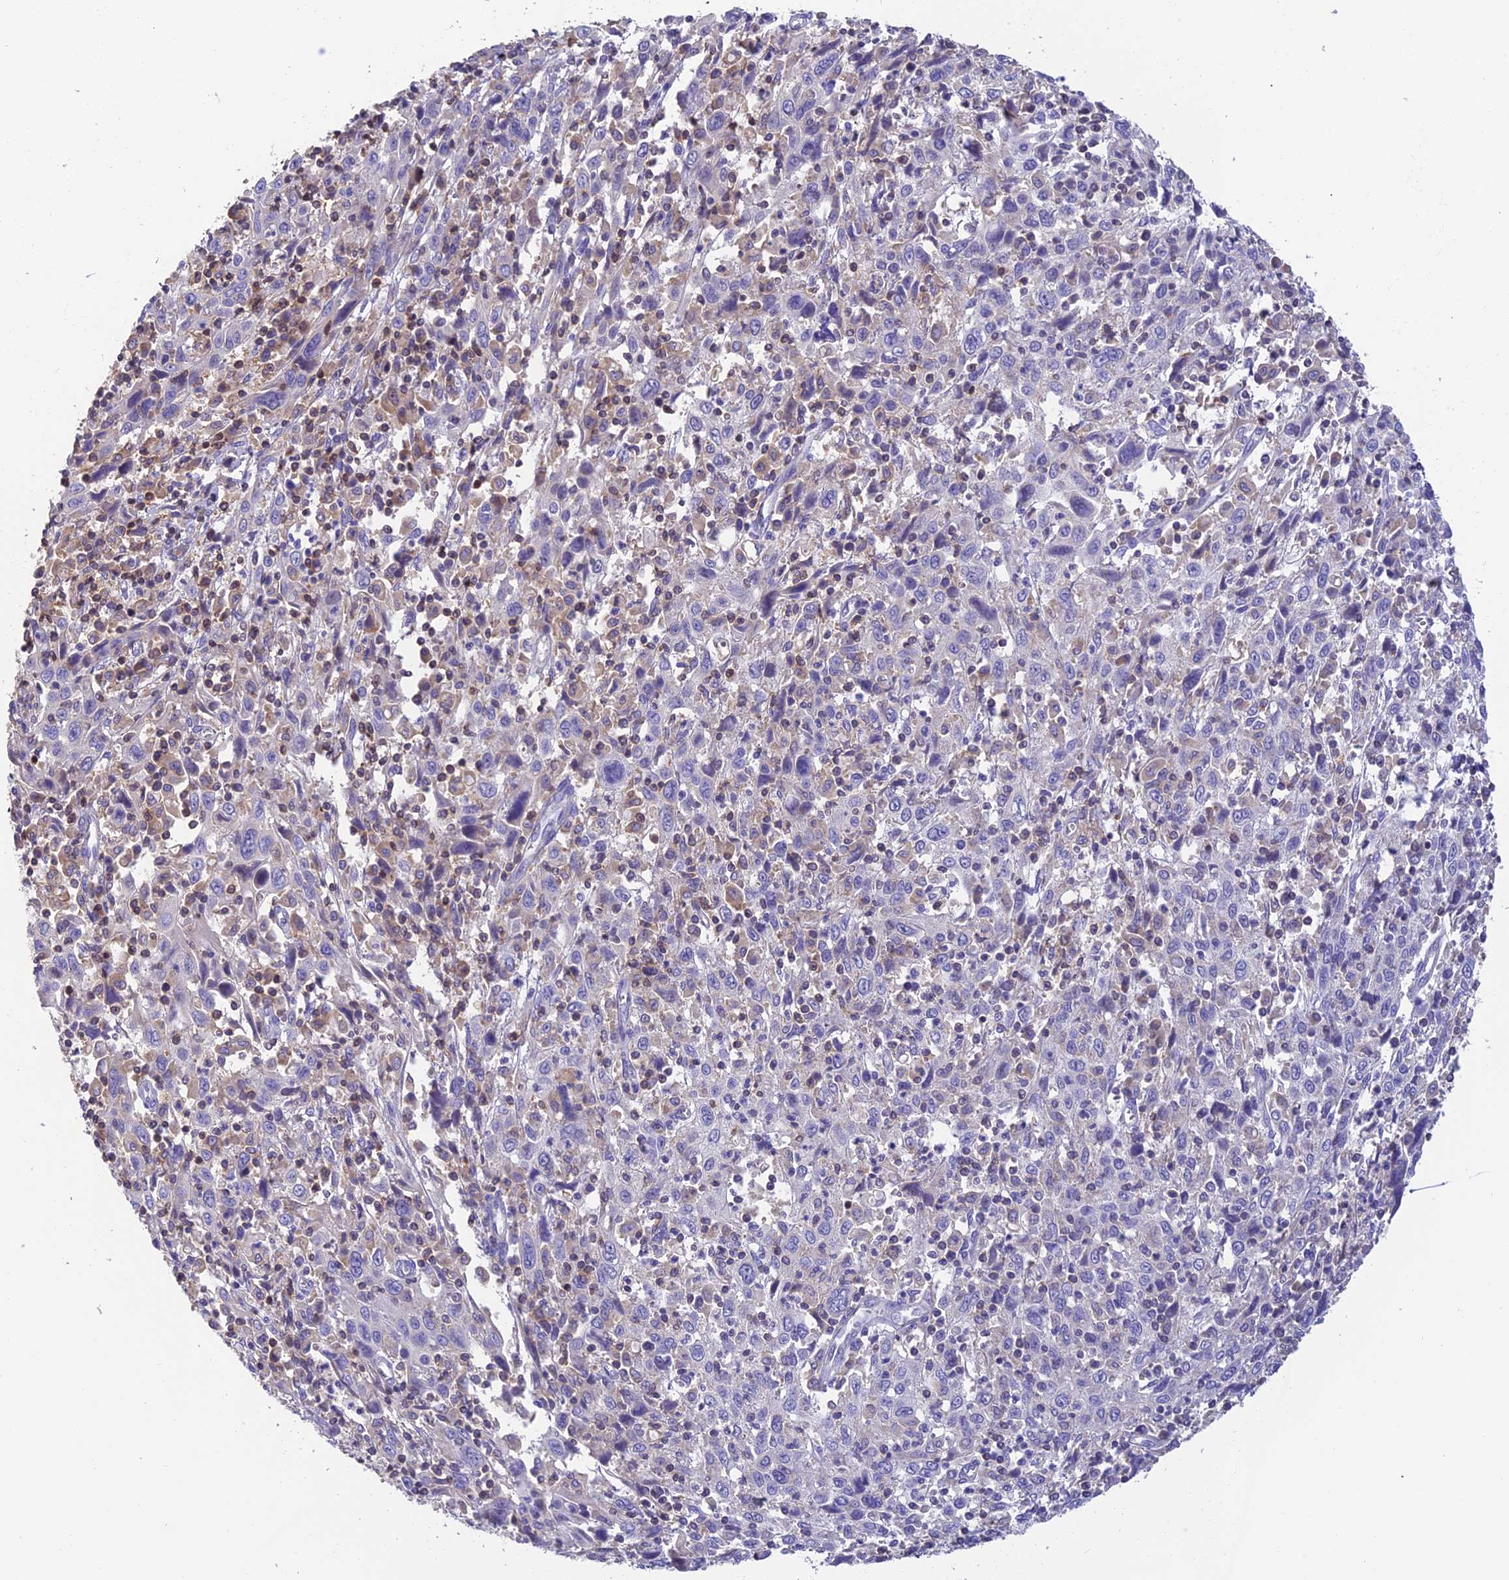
{"staining": {"intensity": "negative", "quantity": "none", "location": "none"}, "tissue": "cervical cancer", "cell_type": "Tumor cells", "image_type": "cancer", "snomed": [{"axis": "morphology", "description": "Squamous cell carcinoma, NOS"}, {"axis": "topography", "description": "Cervix"}], "caption": "Image shows no protein expression in tumor cells of cervical cancer (squamous cell carcinoma) tissue.", "gene": "LPXN", "patient": {"sex": "female", "age": 46}}